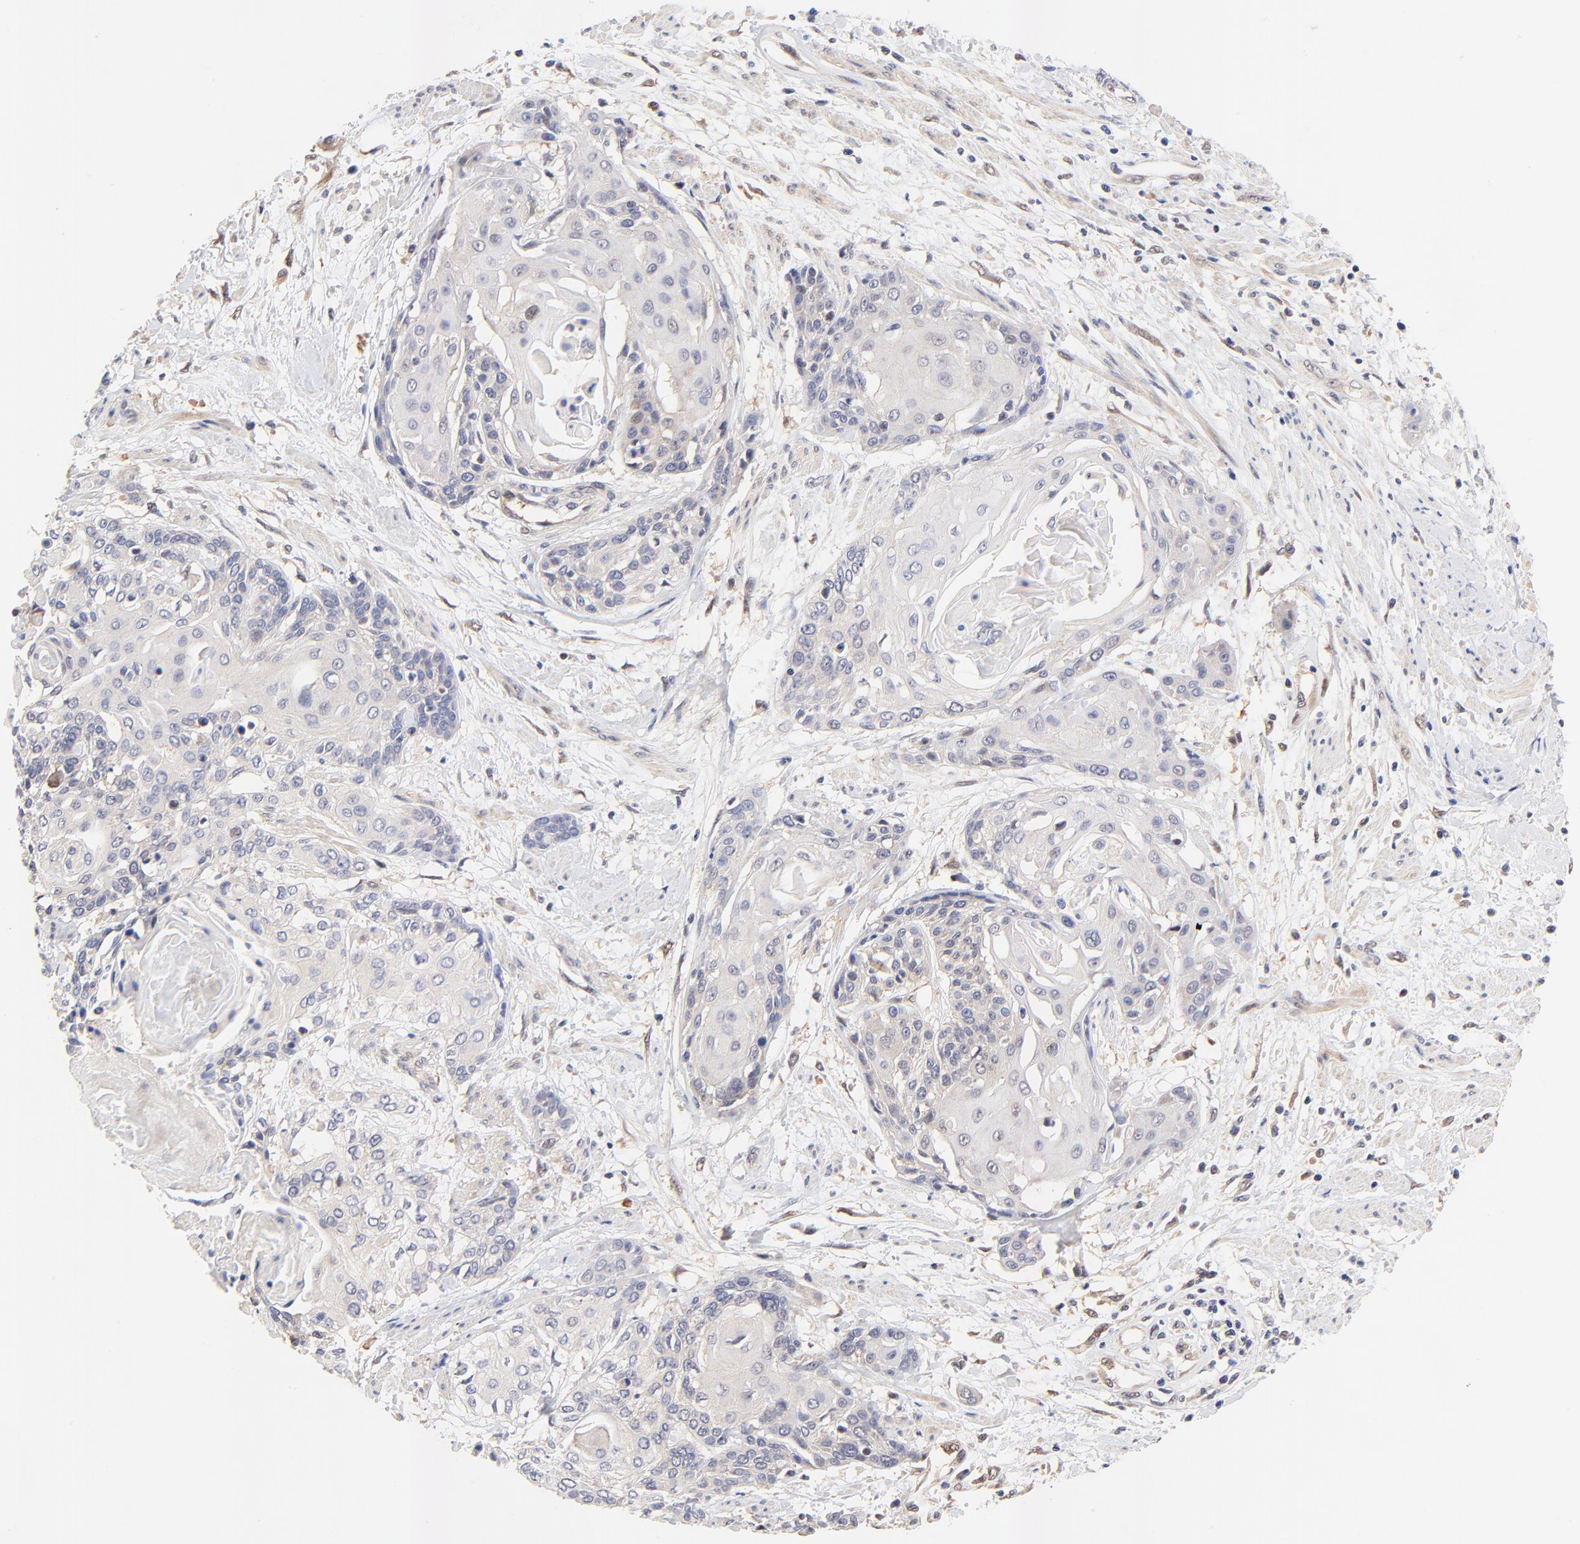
{"staining": {"intensity": "weak", "quantity": "<25%", "location": "cytoplasmic/membranous,nuclear"}, "tissue": "cervical cancer", "cell_type": "Tumor cells", "image_type": "cancer", "snomed": [{"axis": "morphology", "description": "Squamous cell carcinoma, NOS"}, {"axis": "topography", "description": "Cervix"}], "caption": "IHC photomicrograph of human squamous cell carcinoma (cervical) stained for a protein (brown), which displays no staining in tumor cells.", "gene": "TXNL1", "patient": {"sex": "female", "age": 57}}